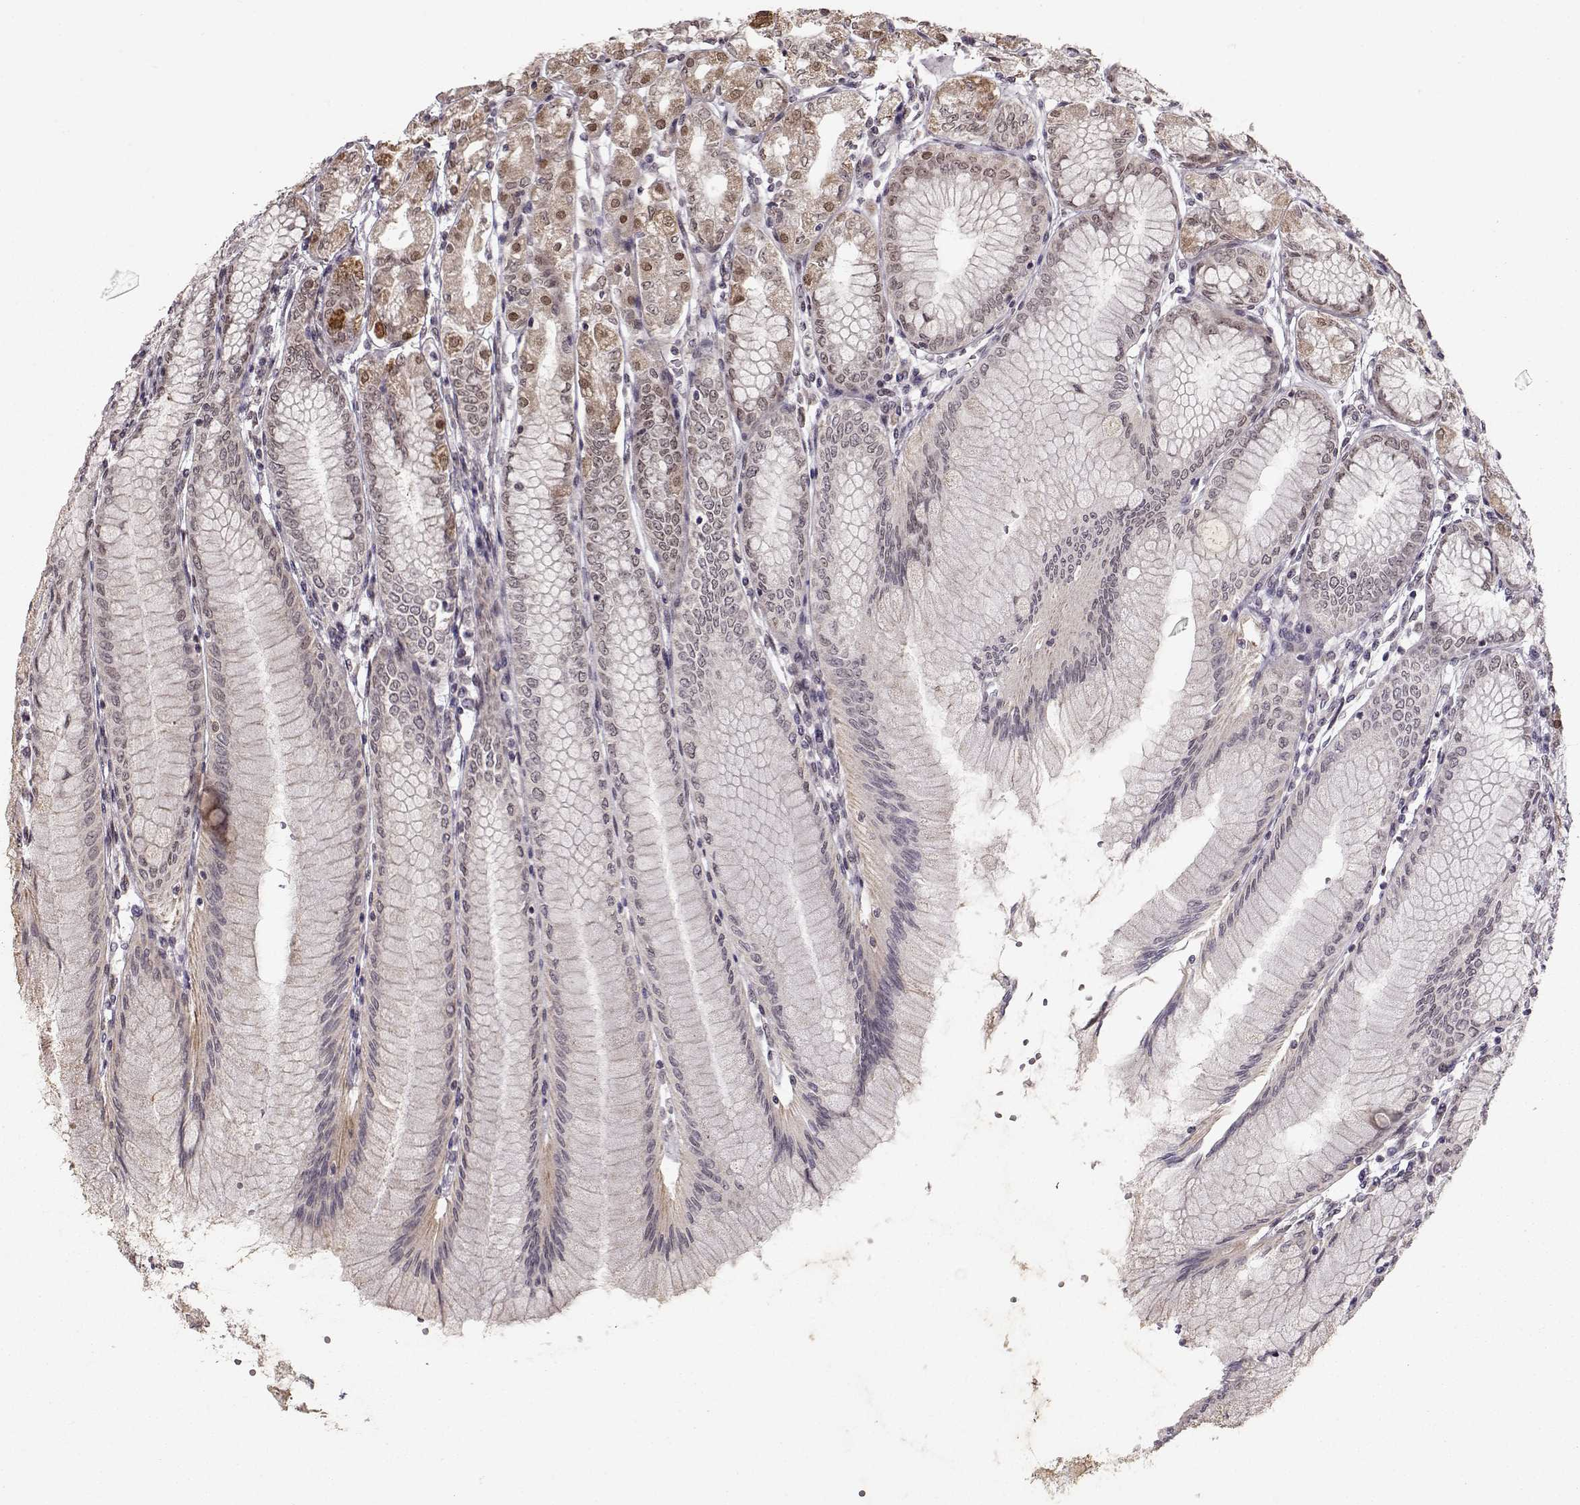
{"staining": {"intensity": "strong", "quantity": "<25%", "location": "cytoplasmic/membranous,nuclear"}, "tissue": "stomach", "cell_type": "Glandular cells", "image_type": "normal", "snomed": [{"axis": "morphology", "description": "Normal tissue, NOS"}, {"axis": "topography", "description": "Skeletal muscle"}, {"axis": "topography", "description": "Stomach"}], "caption": "Glandular cells demonstrate strong cytoplasmic/membranous,nuclear positivity in about <25% of cells in normal stomach.", "gene": "RAI1", "patient": {"sex": "female", "age": 57}}